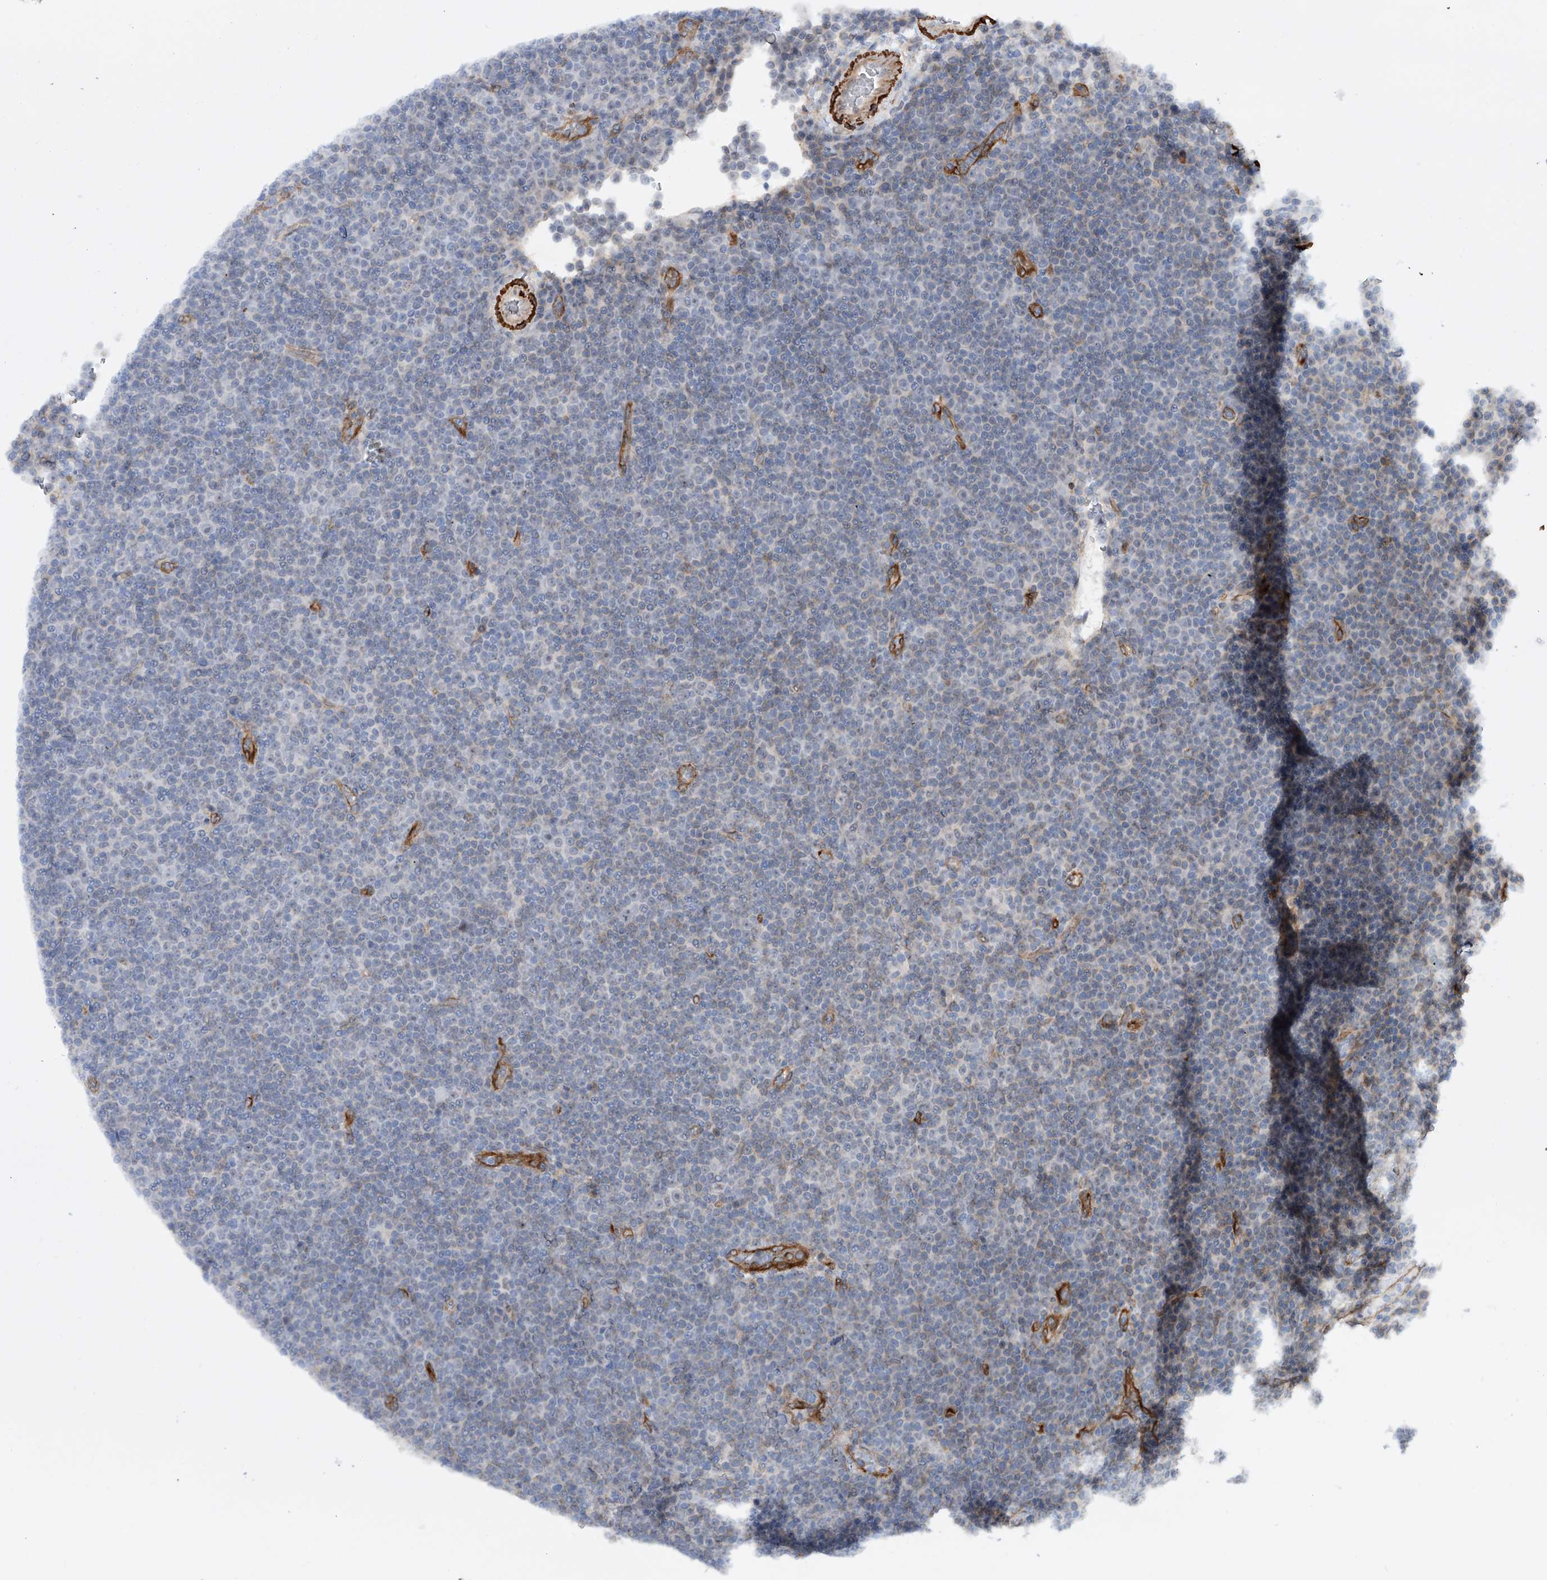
{"staining": {"intensity": "negative", "quantity": "none", "location": "none"}, "tissue": "lymphoma", "cell_type": "Tumor cells", "image_type": "cancer", "snomed": [{"axis": "morphology", "description": "Malignant lymphoma, non-Hodgkin's type, Low grade"}, {"axis": "topography", "description": "Lymph node"}], "caption": "A high-resolution micrograph shows IHC staining of malignant lymphoma, non-Hodgkin's type (low-grade), which reveals no significant staining in tumor cells. The staining was performed using DAB (3,3'-diaminobenzidine) to visualize the protein expression in brown, while the nuclei were stained in blue with hematoxylin (Magnification: 20x).", "gene": "ZNF490", "patient": {"sex": "female", "age": 67}}